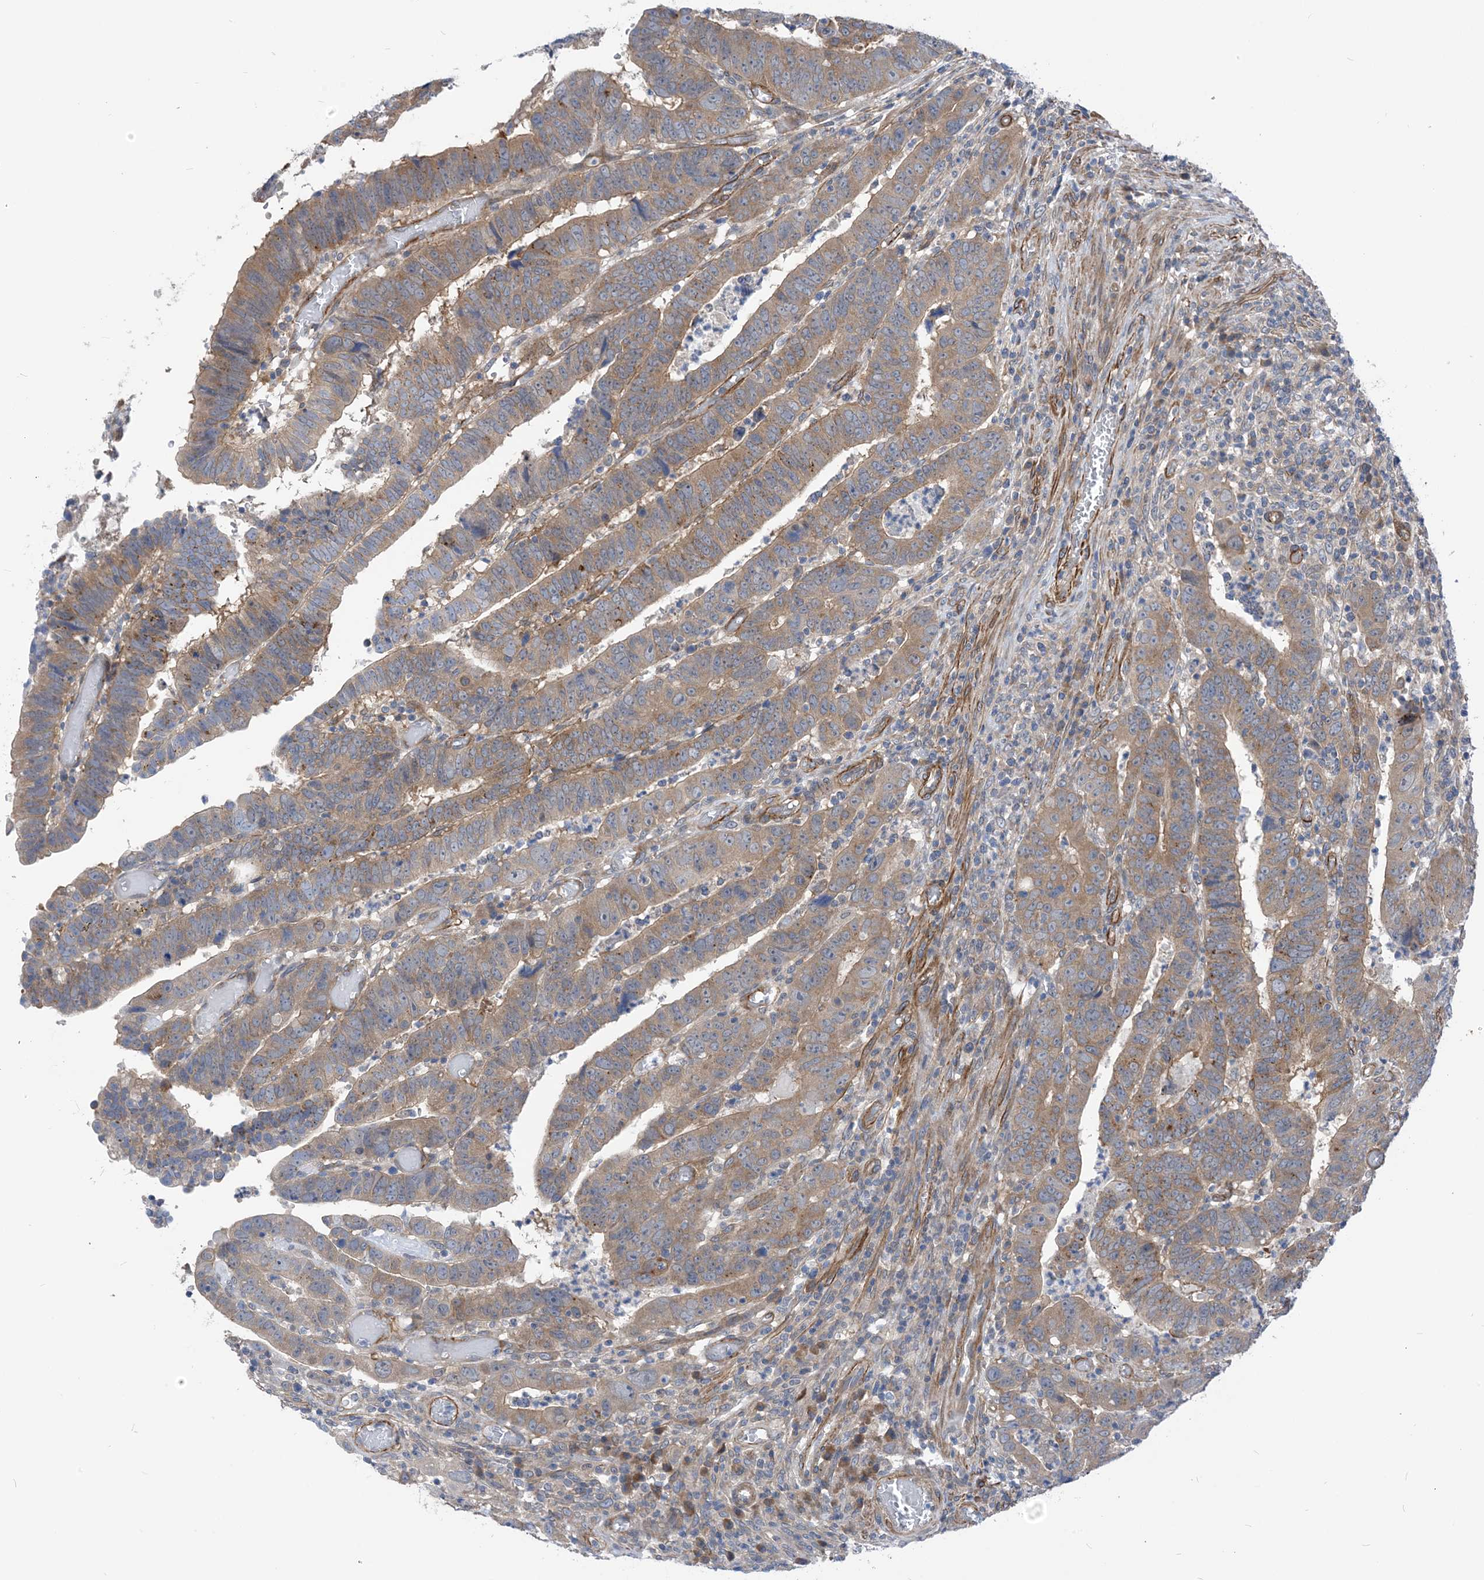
{"staining": {"intensity": "moderate", "quantity": "25%-75%", "location": "cytoplasmic/membranous"}, "tissue": "colorectal cancer", "cell_type": "Tumor cells", "image_type": "cancer", "snomed": [{"axis": "morphology", "description": "Normal tissue, NOS"}, {"axis": "morphology", "description": "Adenocarcinoma, NOS"}, {"axis": "topography", "description": "Rectum"}], "caption": "Immunohistochemical staining of human colorectal cancer reveals medium levels of moderate cytoplasmic/membranous expression in approximately 25%-75% of tumor cells.", "gene": "PLEKHA3", "patient": {"sex": "female", "age": 65}}